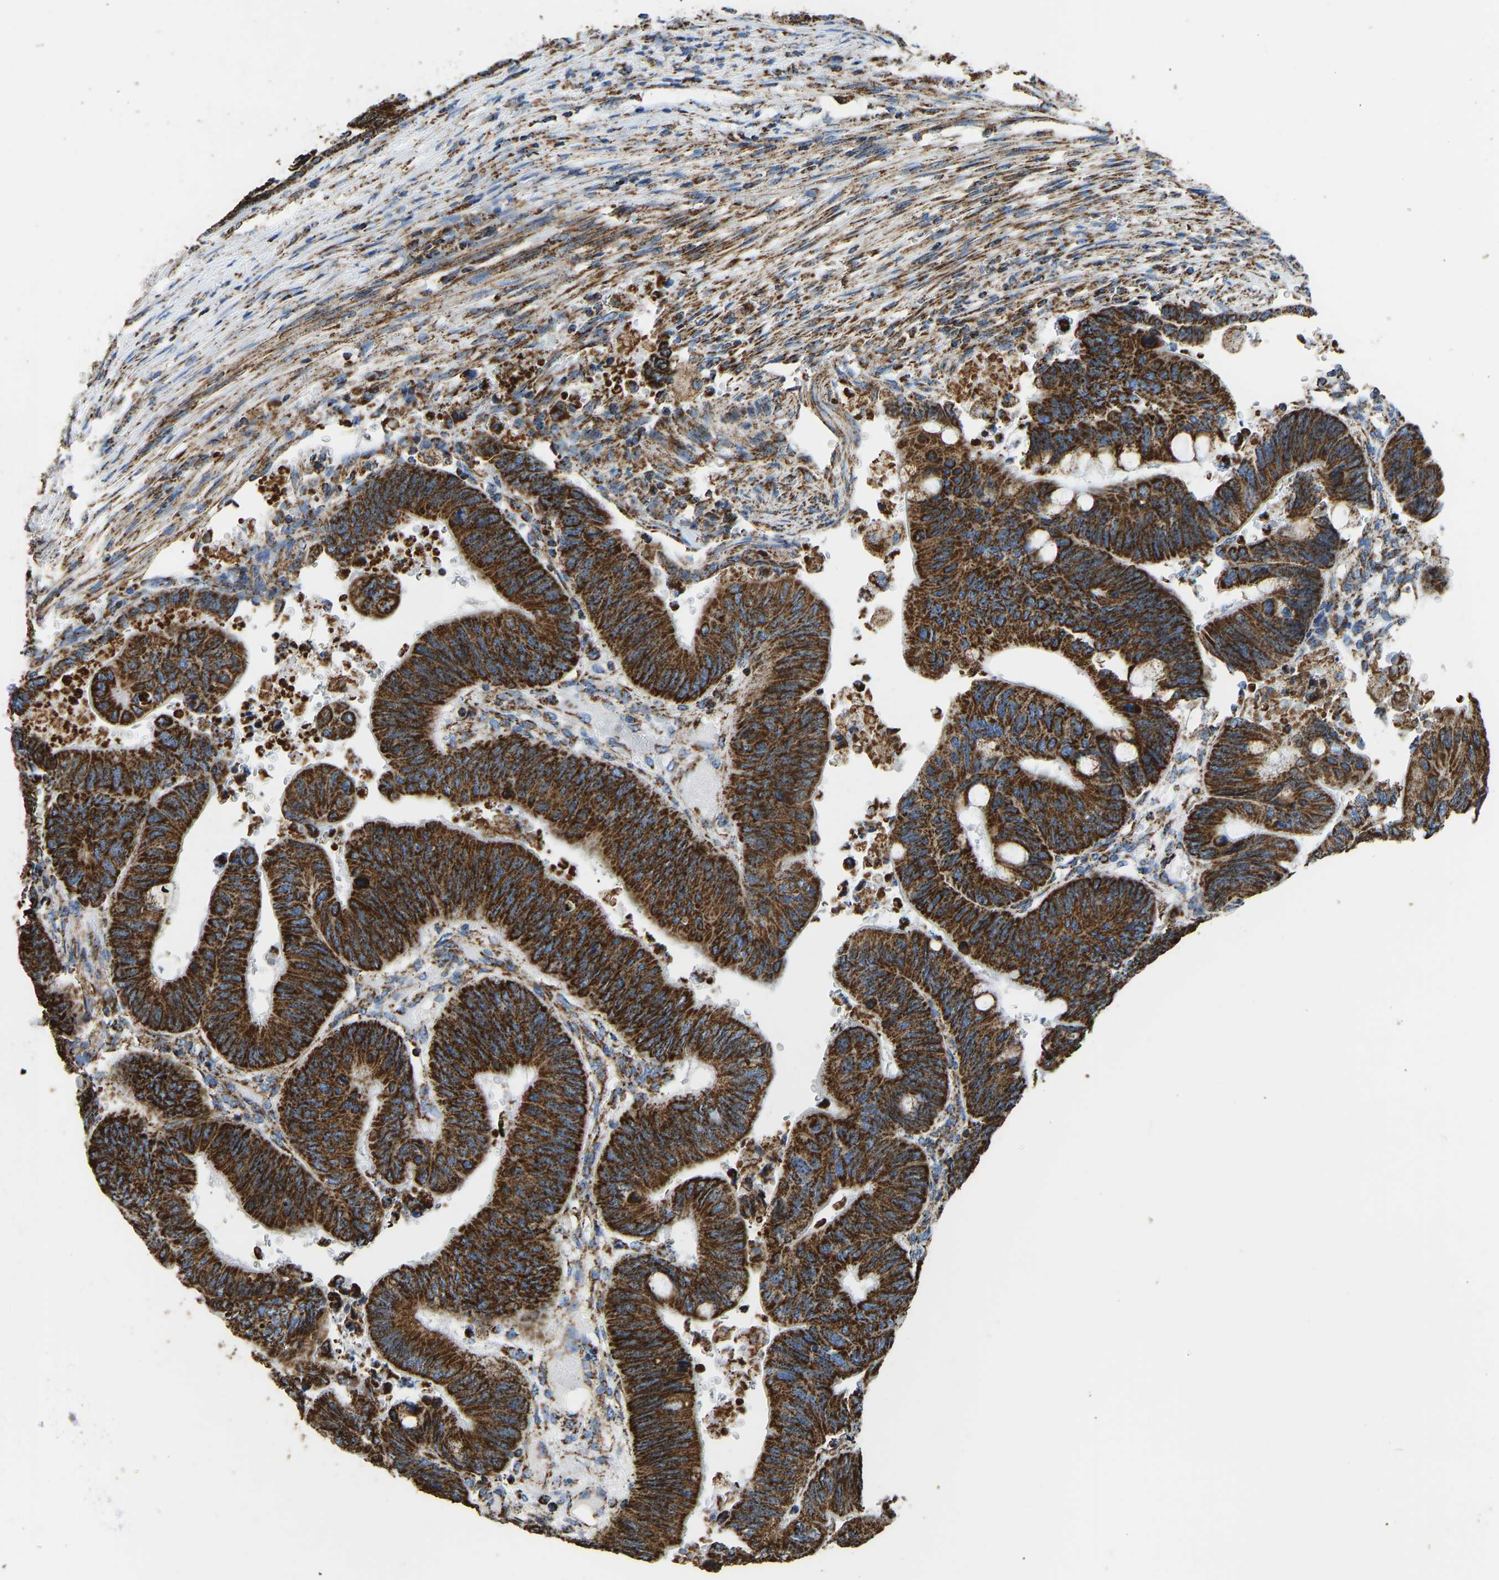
{"staining": {"intensity": "strong", "quantity": ">75%", "location": "cytoplasmic/membranous"}, "tissue": "colorectal cancer", "cell_type": "Tumor cells", "image_type": "cancer", "snomed": [{"axis": "morphology", "description": "Normal tissue, NOS"}, {"axis": "morphology", "description": "Adenocarcinoma, NOS"}, {"axis": "topography", "description": "Rectum"}, {"axis": "topography", "description": "Peripheral nerve tissue"}], "caption": "An image of human adenocarcinoma (colorectal) stained for a protein displays strong cytoplasmic/membranous brown staining in tumor cells.", "gene": "IRX6", "patient": {"sex": "male", "age": 92}}